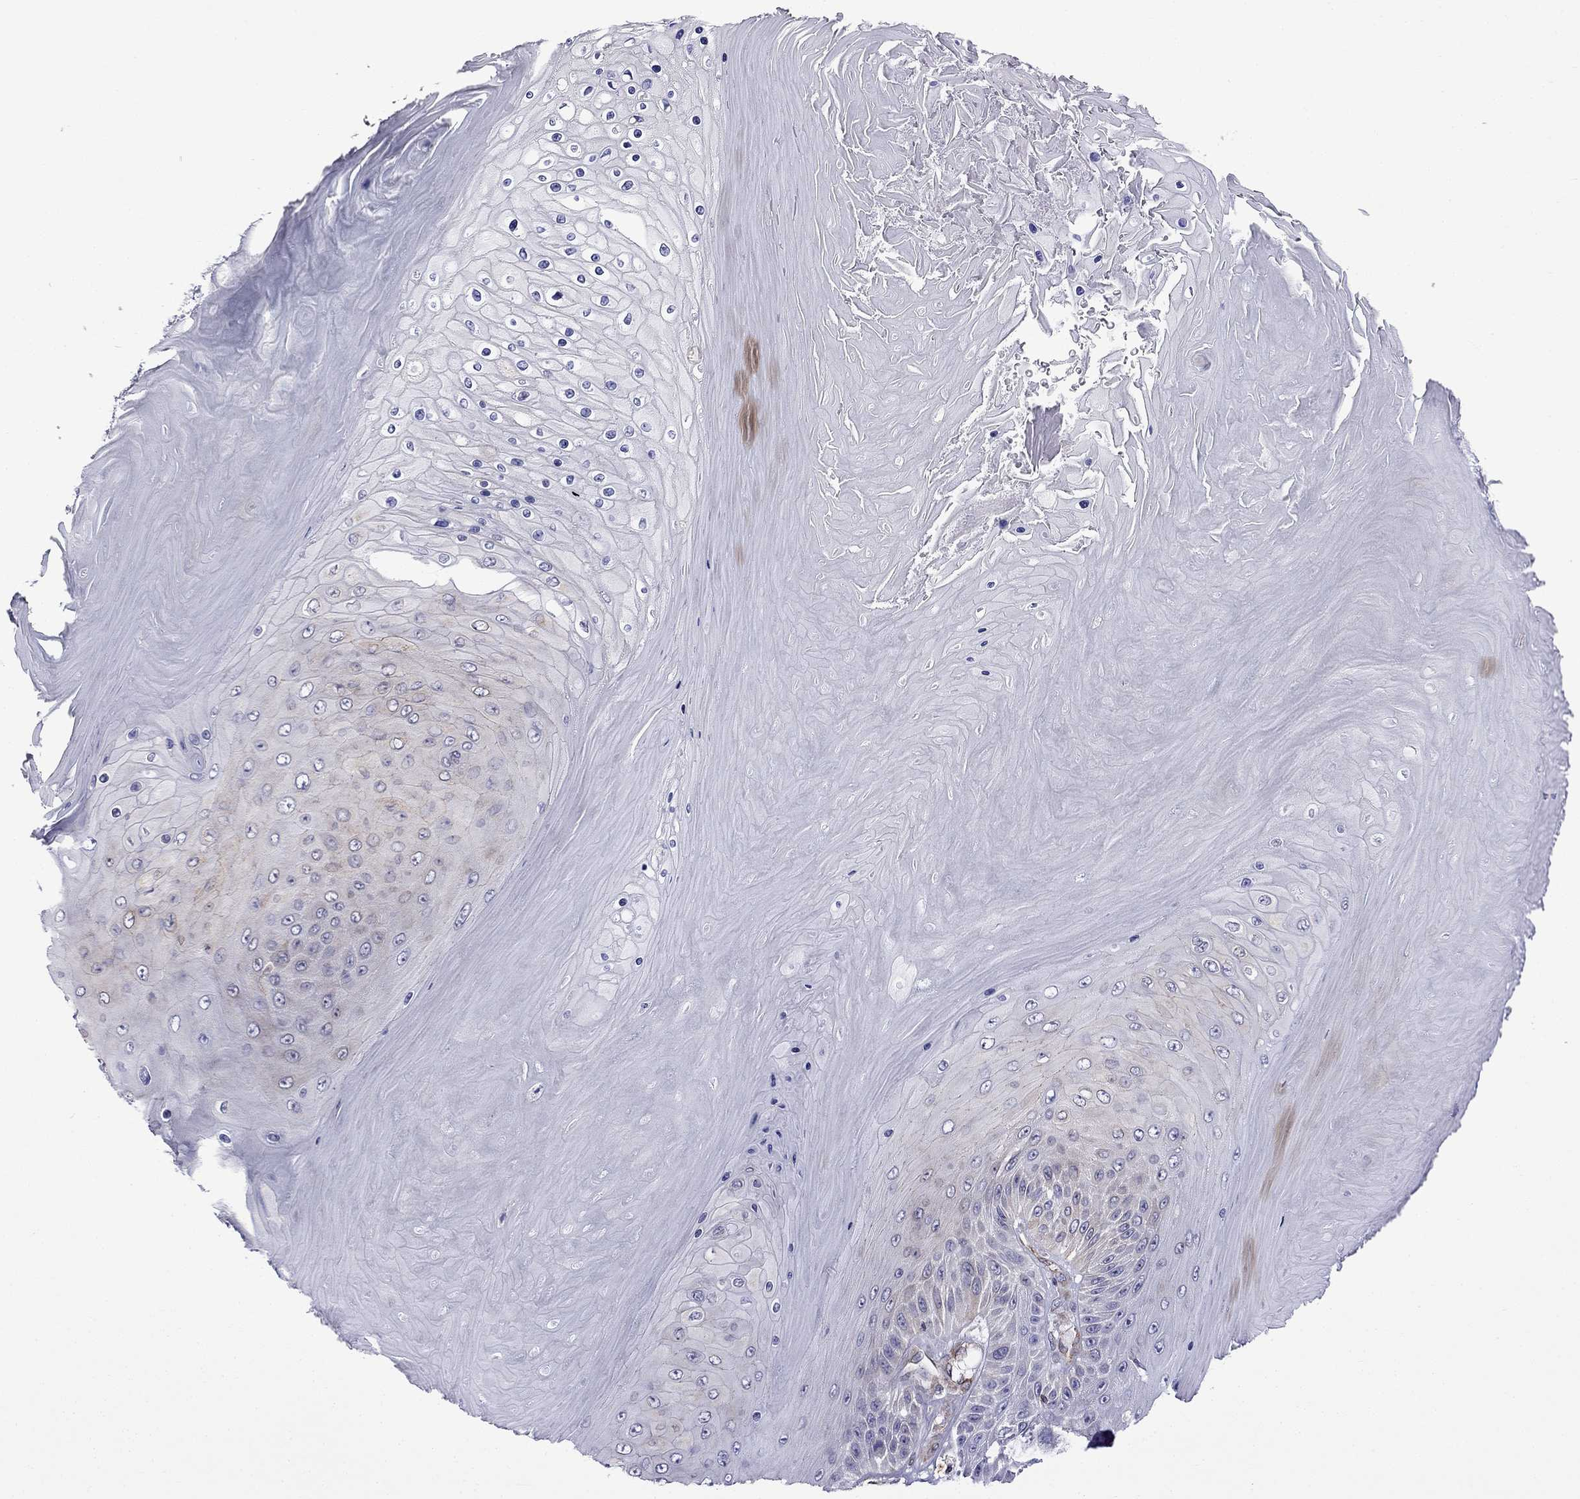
{"staining": {"intensity": "negative", "quantity": "none", "location": "none"}, "tissue": "skin cancer", "cell_type": "Tumor cells", "image_type": "cancer", "snomed": [{"axis": "morphology", "description": "Squamous cell carcinoma, NOS"}, {"axis": "topography", "description": "Skin"}], "caption": "This is an immunohistochemistry photomicrograph of skin squamous cell carcinoma. There is no positivity in tumor cells.", "gene": "GNAL", "patient": {"sex": "male", "age": 62}}